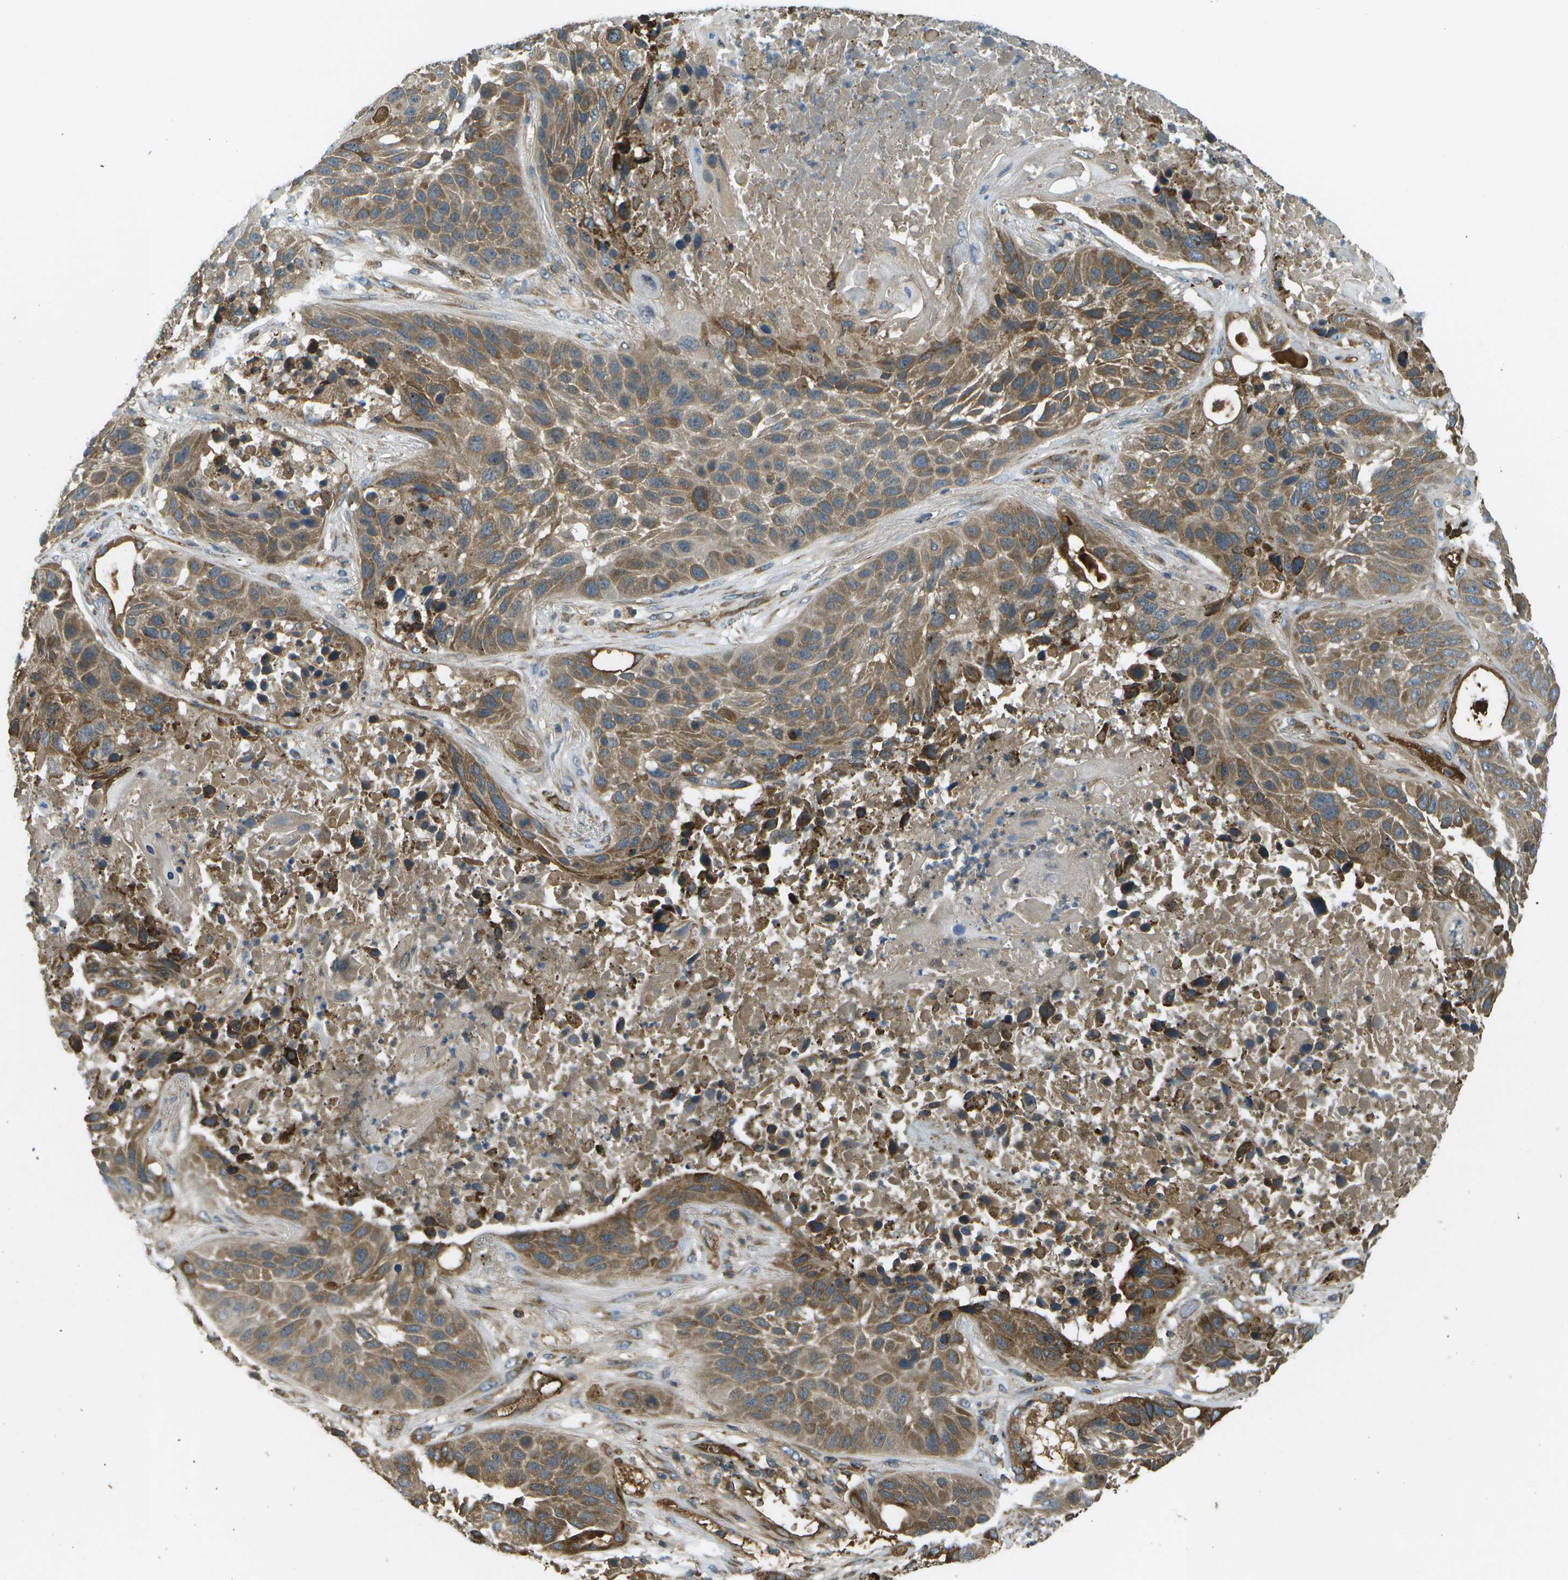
{"staining": {"intensity": "moderate", "quantity": ">75%", "location": "cytoplasmic/membranous"}, "tissue": "lung cancer", "cell_type": "Tumor cells", "image_type": "cancer", "snomed": [{"axis": "morphology", "description": "Squamous cell carcinoma, NOS"}, {"axis": "topography", "description": "Lung"}], "caption": "A micrograph of squamous cell carcinoma (lung) stained for a protein reveals moderate cytoplasmic/membranous brown staining in tumor cells. Nuclei are stained in blue.", "gene": "USP30", "patient": {"sex": "male", "age": 57}}